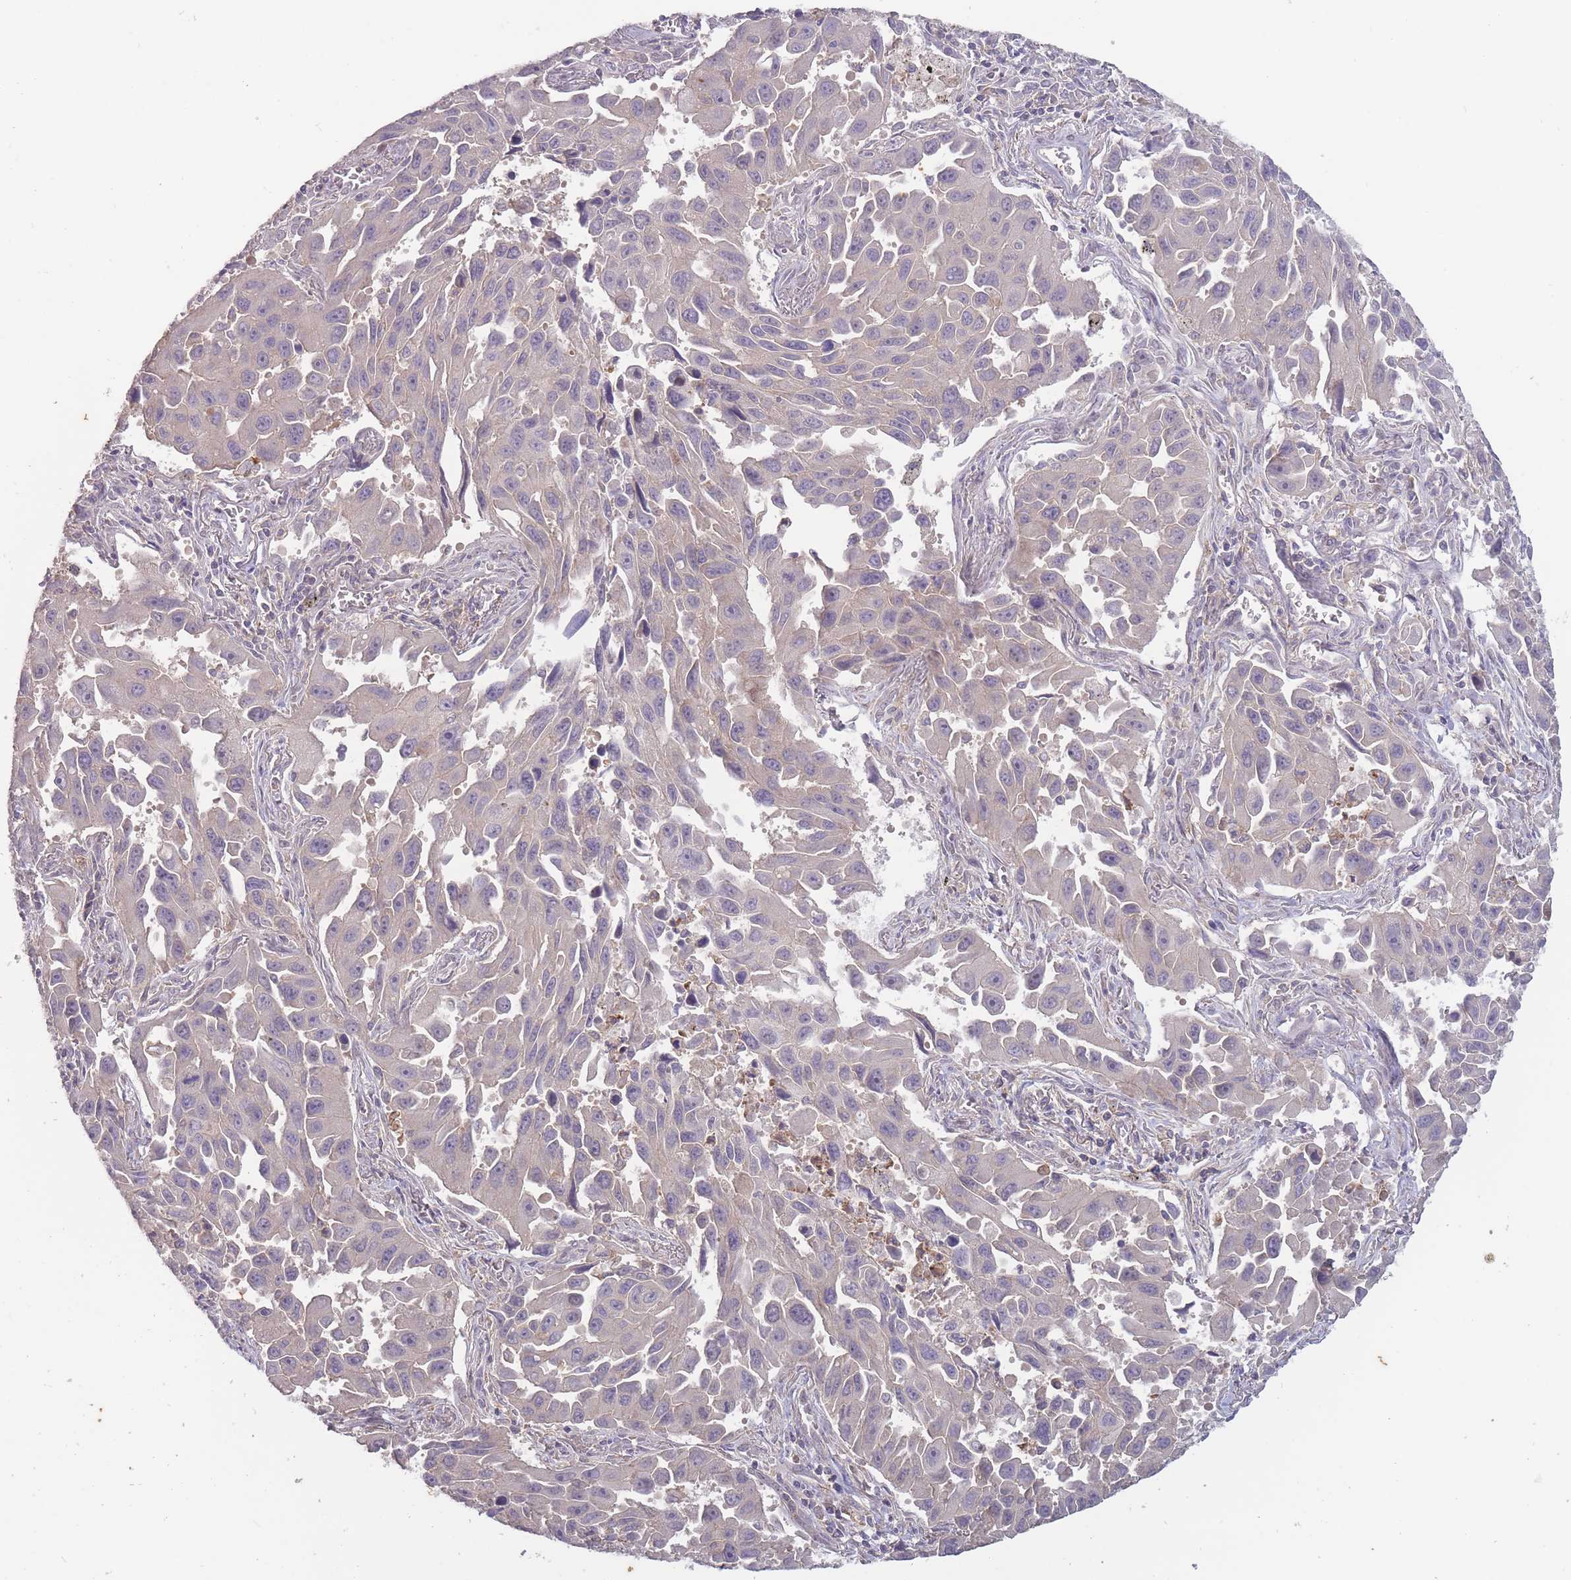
{"staining": {"intensity": "negative", "quantity": "none", "location": "none"}, "tissue": "lung cancer", "cell_type": "Tumor cells", "image_type": "cancer", "snomed": [{"axis": "morphology", "description": "Adenocarcinoma, NOS"}, {"axis": "topography", "description": "Lung"}], "caption": "A high-resolution photomicrograph shows immunohistochemistry (IHC) staining of adenocarcinoma (lung), which exhibits no significant positivity in tumor cells. Brightfield microscopy of immunohistochemistry stained with DAB (brown) and hematoxylin (blue), captured at high magnification.", "gene": "TET3", "patient": {"sex": "male", "age": 66}}